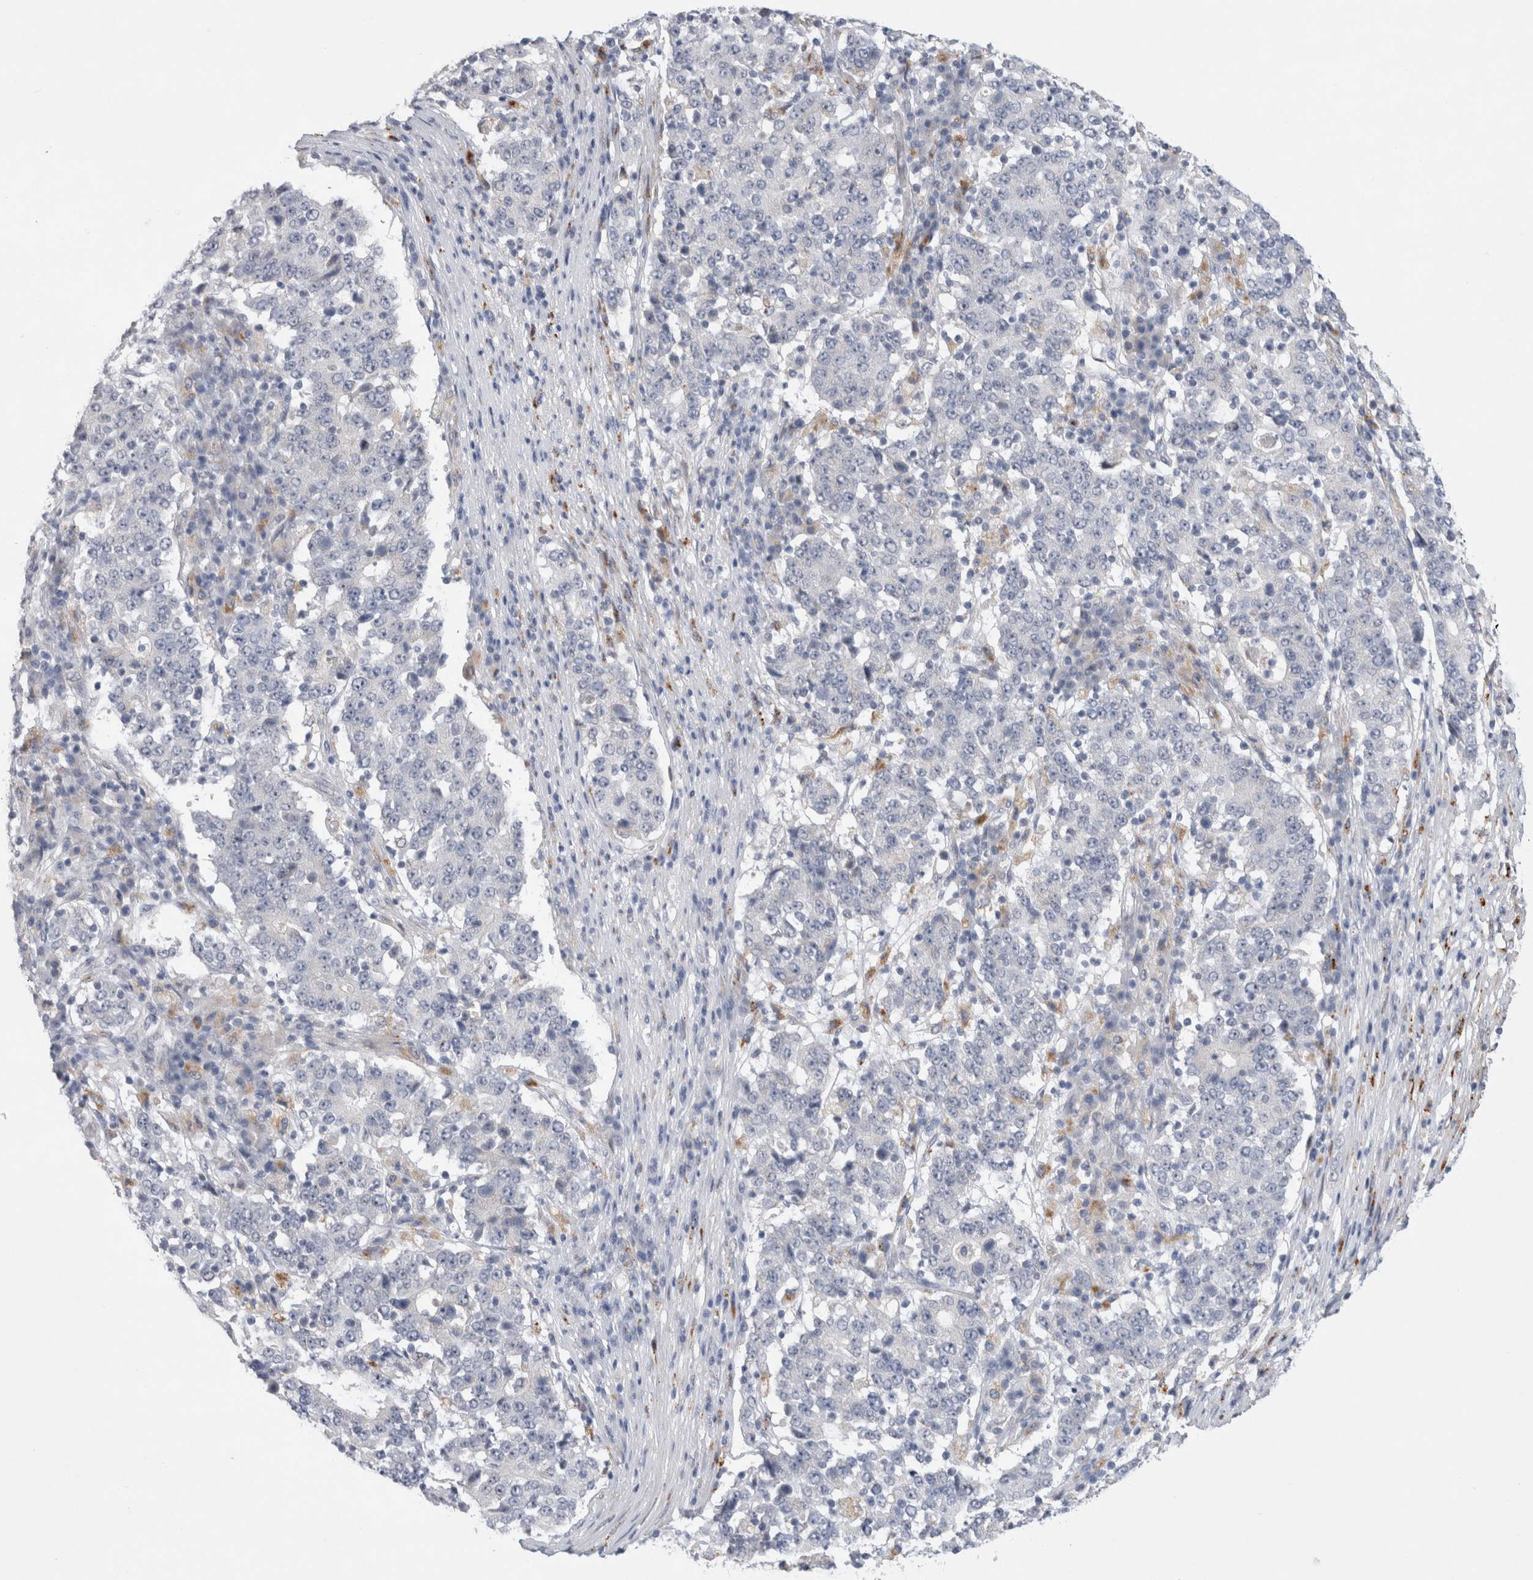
{"staining": {"intensity": "negative", "quantity": "none", "location": "none"}, "tissue": "stomach cancer", "cell_type": "Tumor cells", "image_type": "cancer", "snomed": [{"axis": "morphology", "description": "Adenocarcinoma, NOS"}, {"axis": "topography", "description": "Stomach"}], "caption": "High magnification brightfield microscopy of stomach cancer (adenocarcinoma) stained with DAB (3,3'-diaminobenzidine) (brown) and counterstained with hematoxylin (blue): tumor cells show no significant staining. (IHC, brightfield microscopy, high magnification).", "gene": "GAA", "patient": {"sex": "male", "age": 59}}